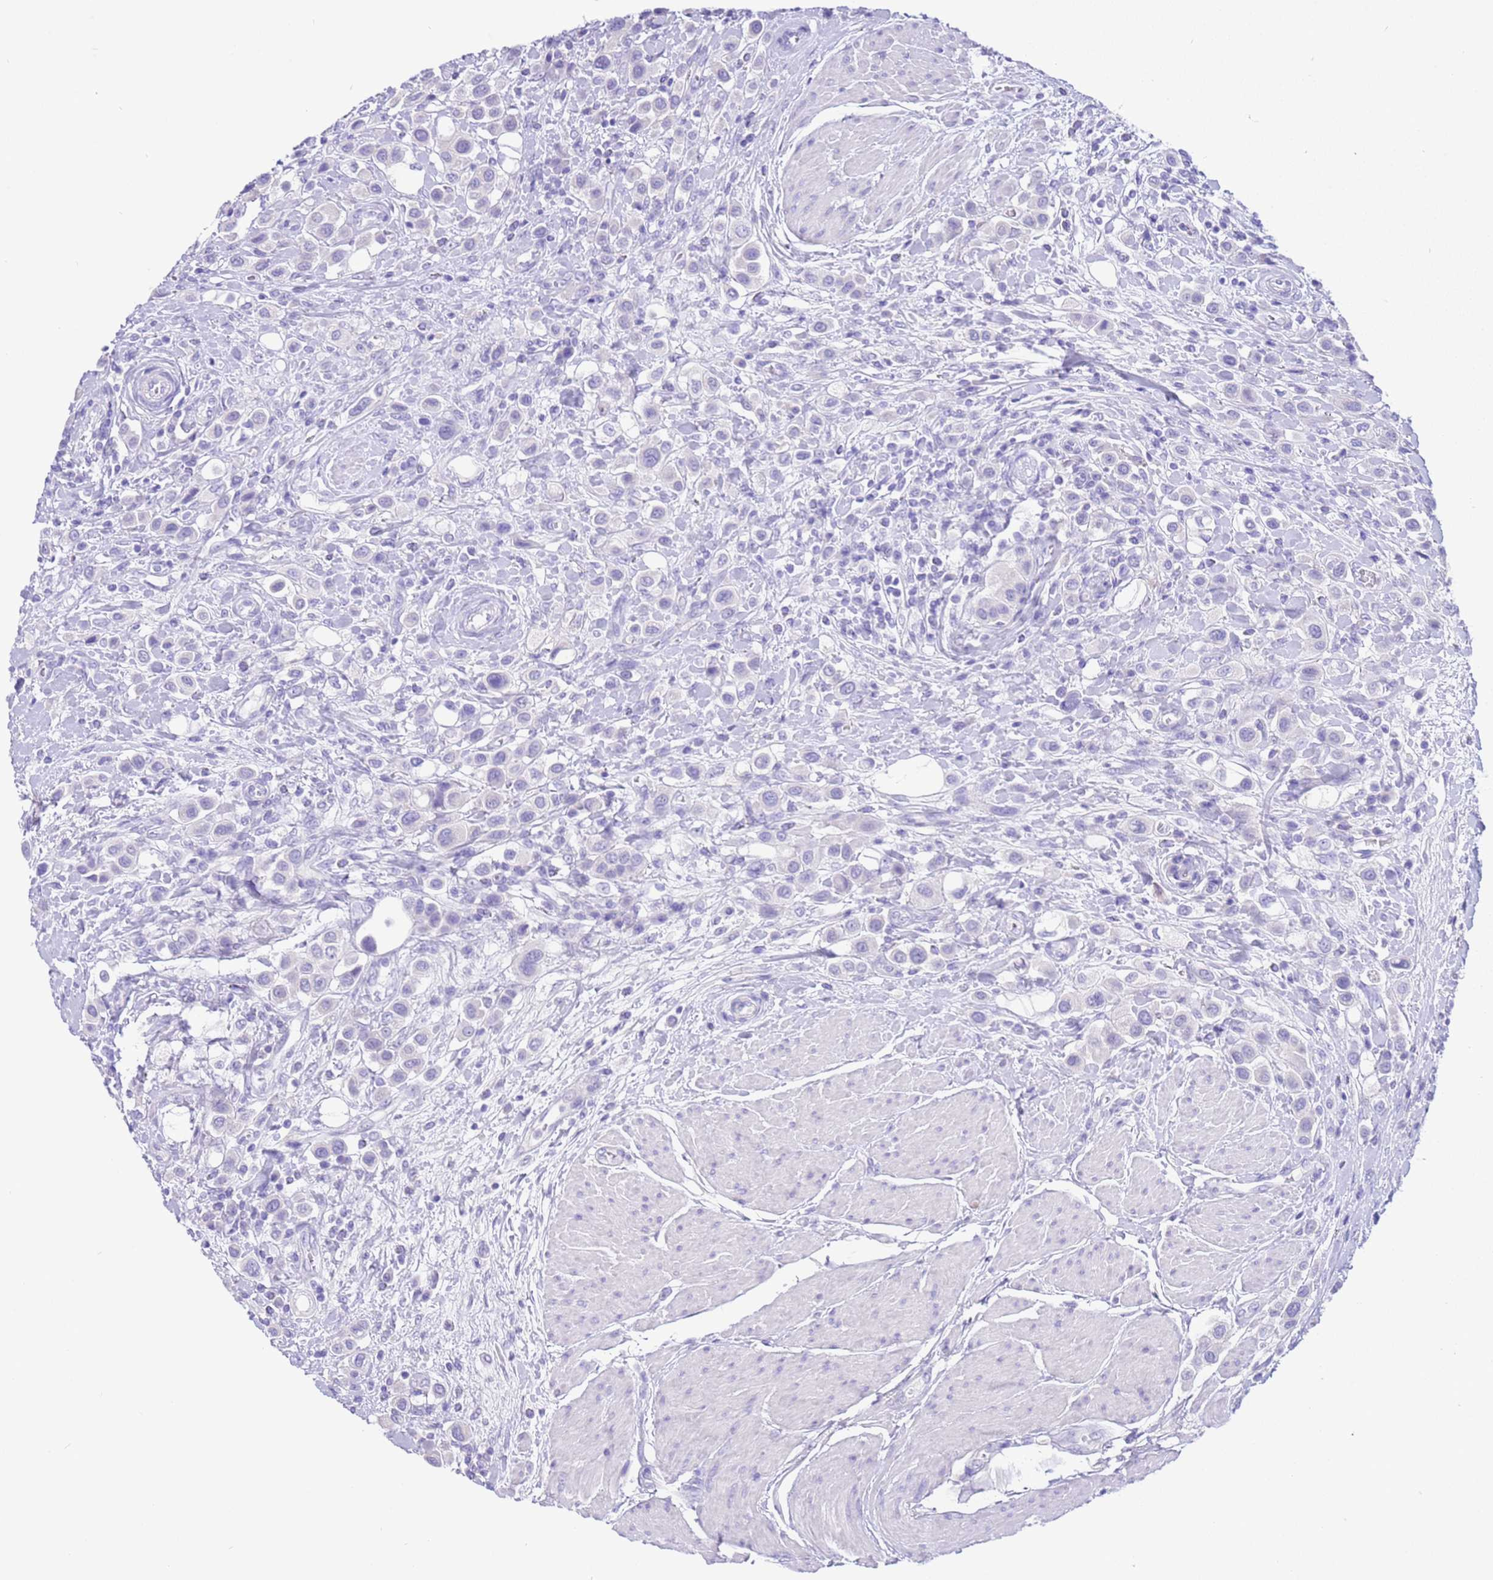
{"staining": {"intensity": "negative", "quantity": "none", "location": "none"}, "tissue": "urothelial cancer", "cell_type": "Tumor cells", "image_type": "cancer", "snomed": [{"axis": "morphology", "description": "Urothelial carcinoma, High grade"}, {"axis": "topography", "description": "Urinary bladder"}], "caption": "The IHC image has no significant staining in tumor cells of high-grade urothelial carcinoma tissue.", "gene": "CPB1", "patient": {"sex": "male", "age": 50}}